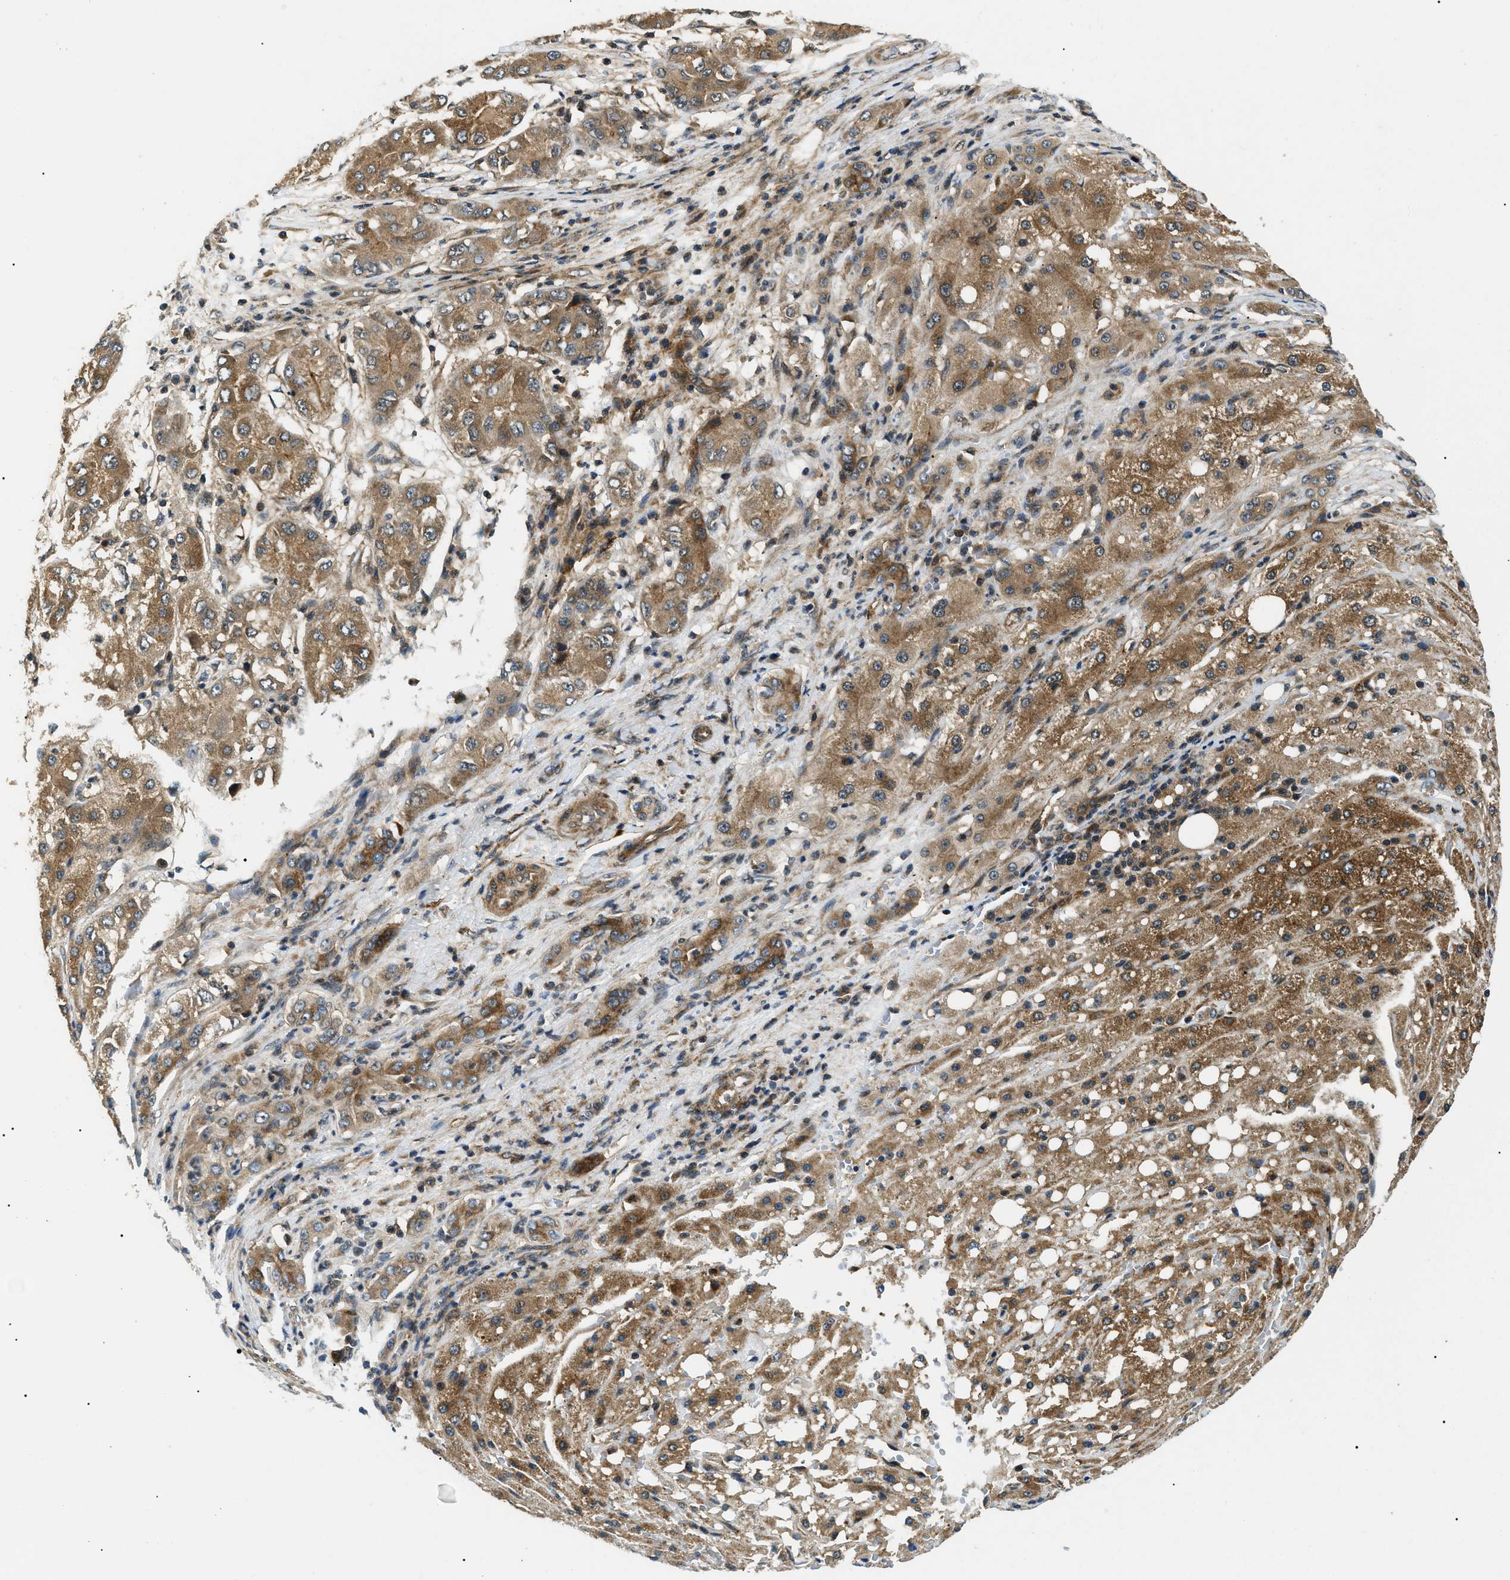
{"staining": {"intensity": "moderate", "quantity": ">75%", "location": "cytoplasmic/membranous"}, "tissue": "liver cancer", "cell_type": "Tumor cells", "image_type": "cancer", "snomed": [{"axis": "morphology", "description": "Carcinoma, Hepatocellular, NOS"}, {"axis": "topography", "description": "Liver"}], "caption": "Tumor cells show medium levels of moderate cytoplasmic/membranous staining in about >75% of cells in human liver cancer (hepatocellular carcinoma).", "gene": "ATP6AP1", "patient": {"sex": "male", "age": 80}}